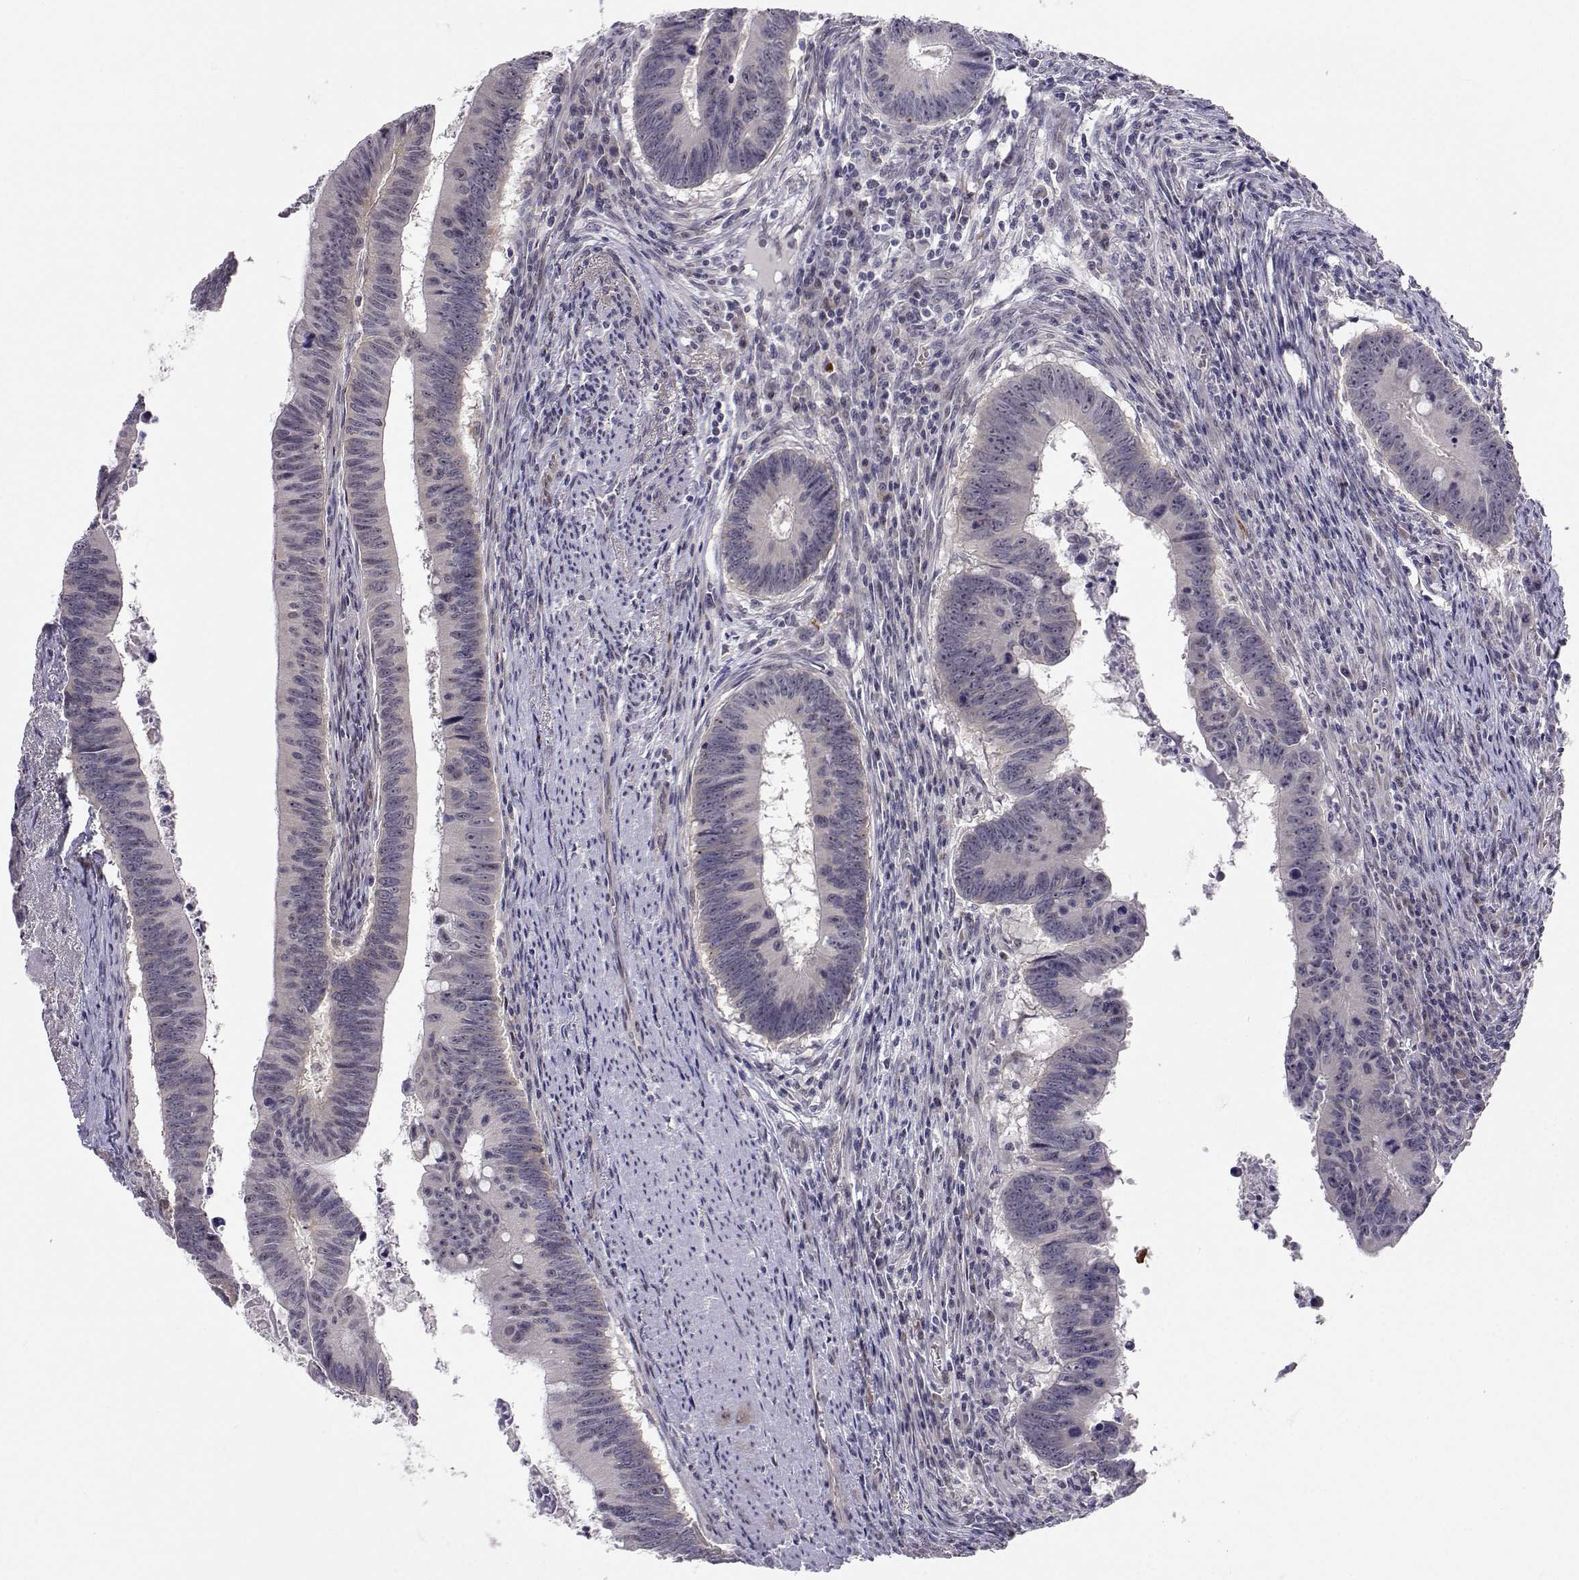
{"staining": {"intensity": "negative", "quantity": "none", "location": "none"}, "tissue": "colorectal cancer", "cell_type": "Tumor cells", "image_type": "cancer", "snomed": [{"axis": "morphology", "description": "Adenocarcinoma, NOS"}, {"axis": "topography", "description": "Colon"}], "caption": "Tumor cells show no significant positivity in colorectal adenocarcinoma.", "gene": "SLC6A3", "patient": {"sex": "female", "age": 87}}